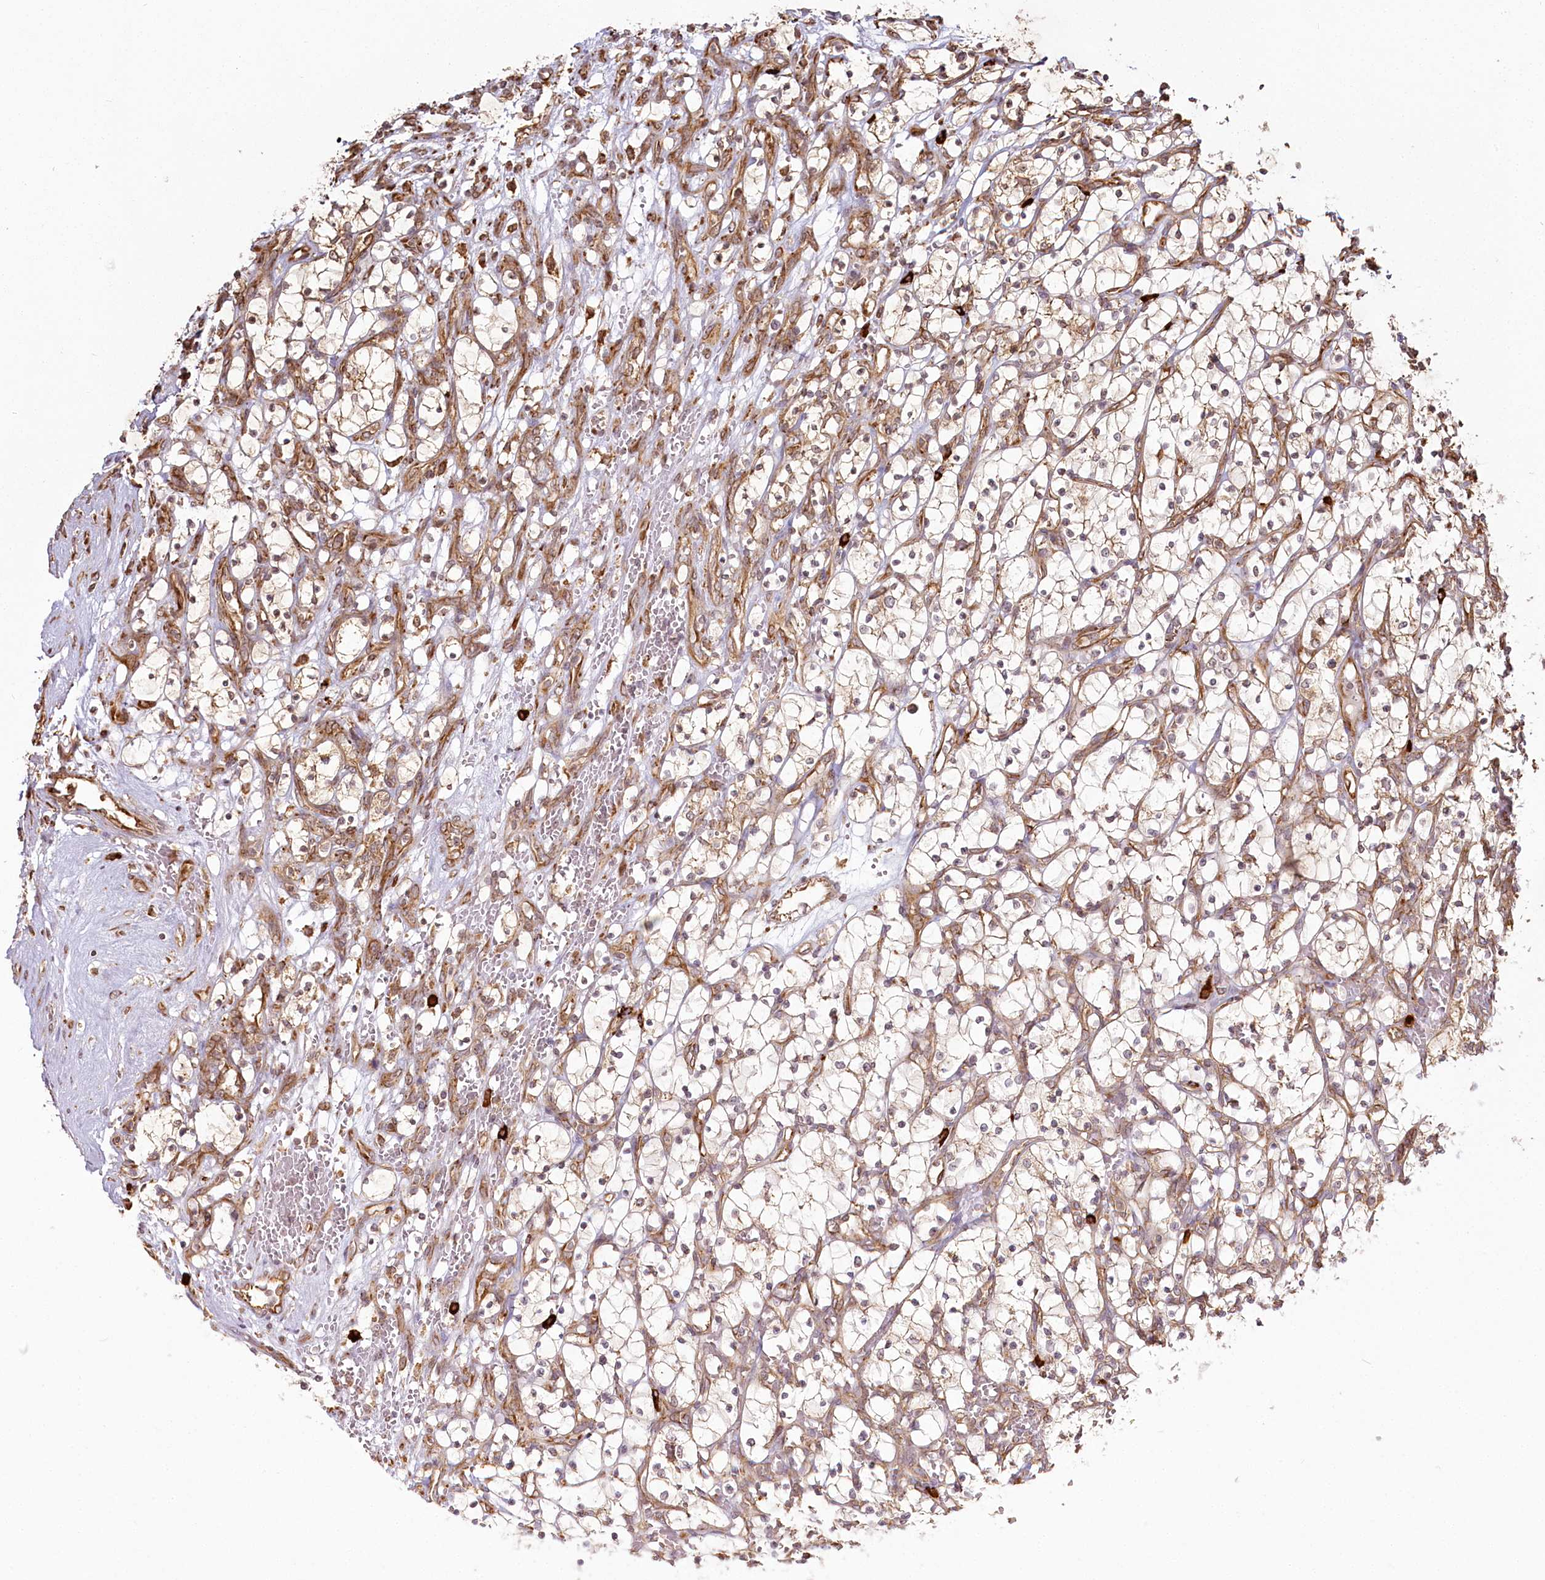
{"staining": {"intensity": "weak", "quantity": "25%-75%", "location": "cytoplasmic/membranous"}, "tissue": "renal cancer", "cell_type": "Tumor cells", "image_type": "cancer", "snomed": [{"axis": "morphology", "description": "Adenocarcinoma, NOS"}, {"axis": "topography", "description": "Kidney"}], "caption": "Protein staining by immunohistochemistry (IHC) shows weak cytoplasmic/membranous staining in approximately 25%-75% of tumor cells in renal cancer (adenocarcinoma). Immunohistochemistry (ihc) stains the protein of interest in brown and the nuclei are stained blue.", "gene": "FAM13A", "patient": {"sex": "female", "age": 69}}